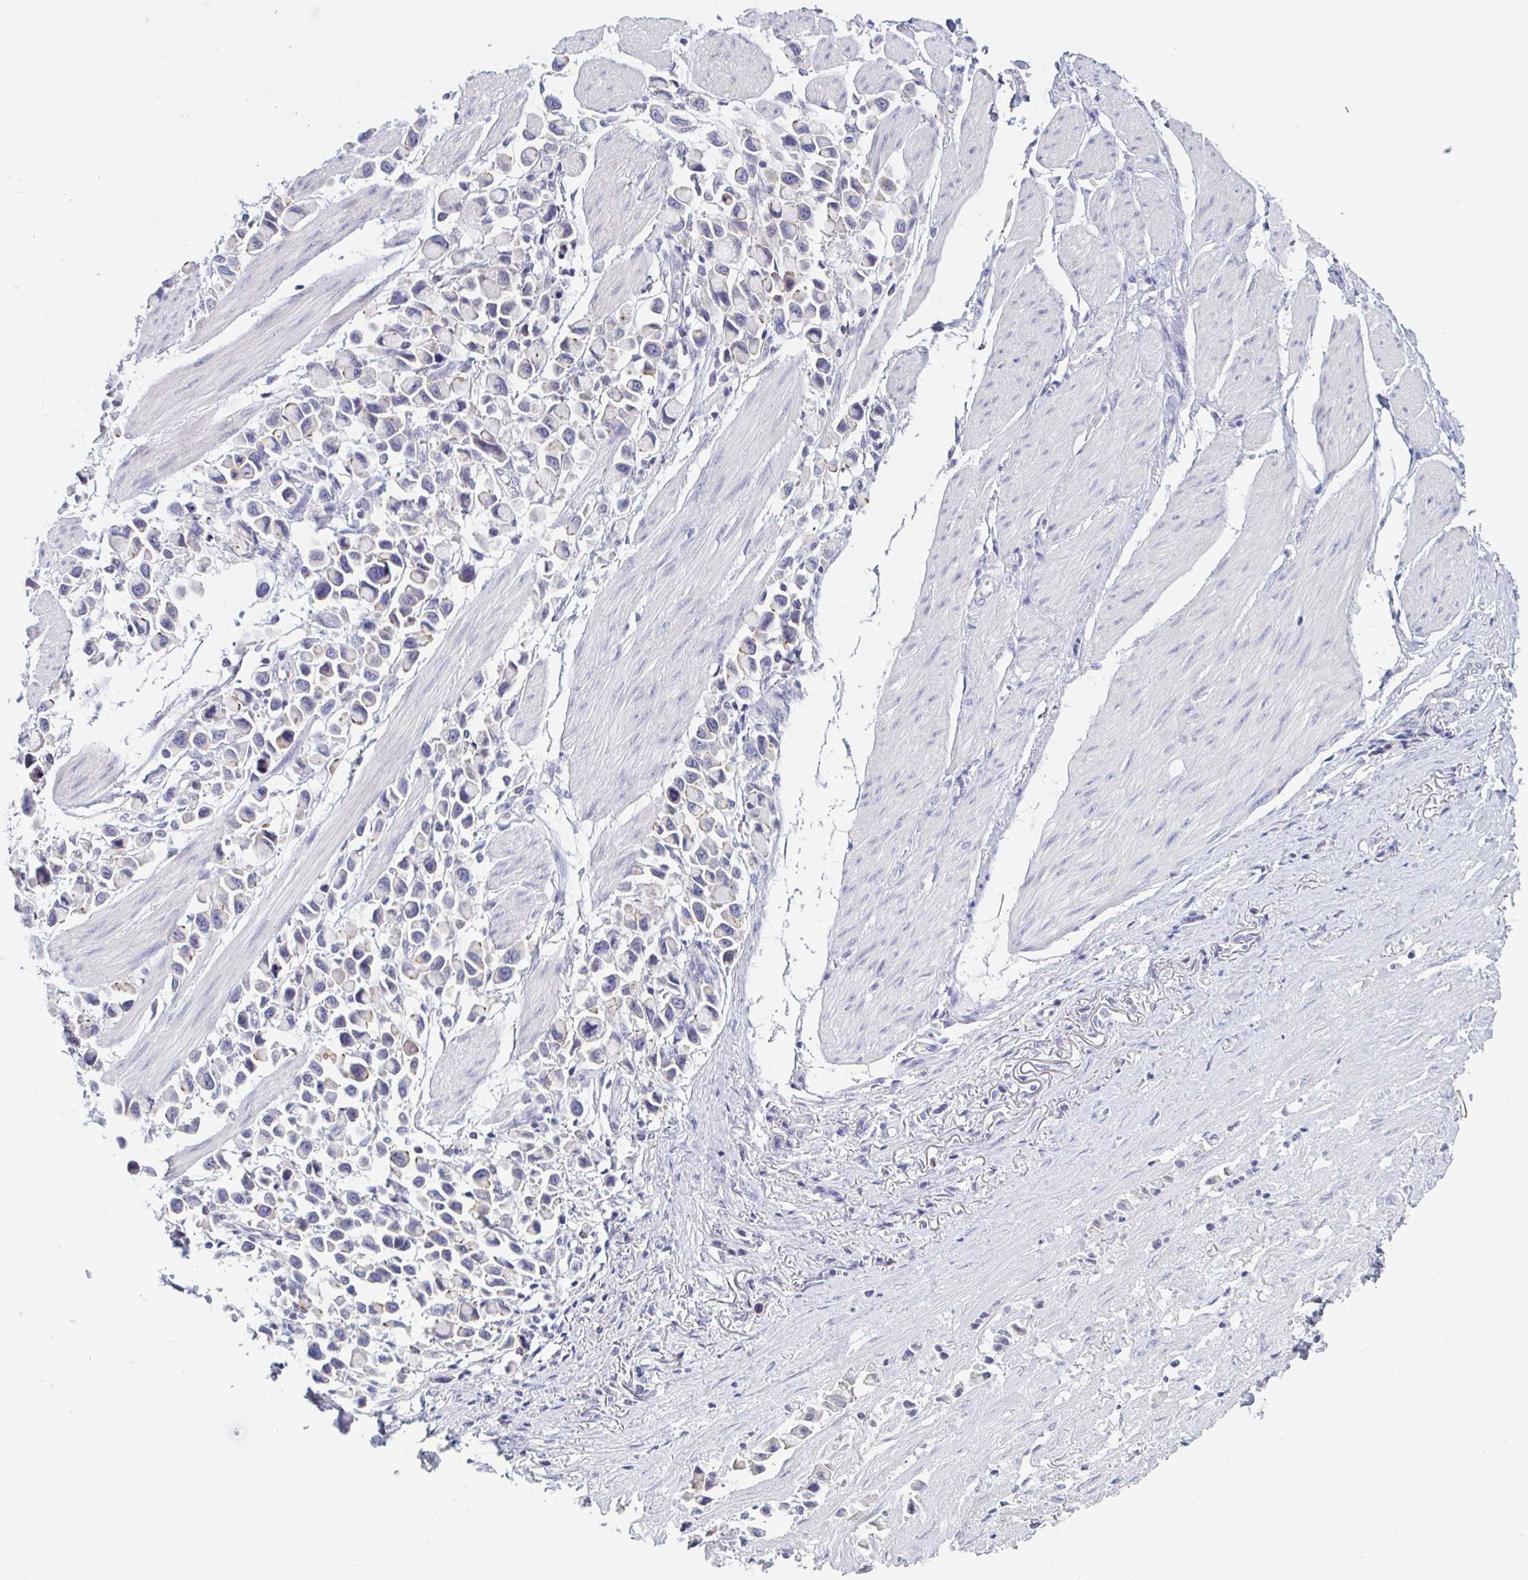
{"staining": {"intensity": "negative", "quantity": "none", "location": "none"}, "tissue": "stomach cancer", "cell_type": "Tumor cells", "image_type": "cancer", "snomed": [{"axis": "morphology", "description": "Adenocarcinoma, NOS"}, {"axis": "topography", "description": "Stomach"}], "caption": "Micrograph shows no significant protein staining in tumor cells of stomach cancer. (Stains: DAB IHC with hematoxylin counter stain, Microscopy: brightfield microscopy at high magnification).", "gene": "UNKL", "patient": {"sex": "female", "age": 81}}